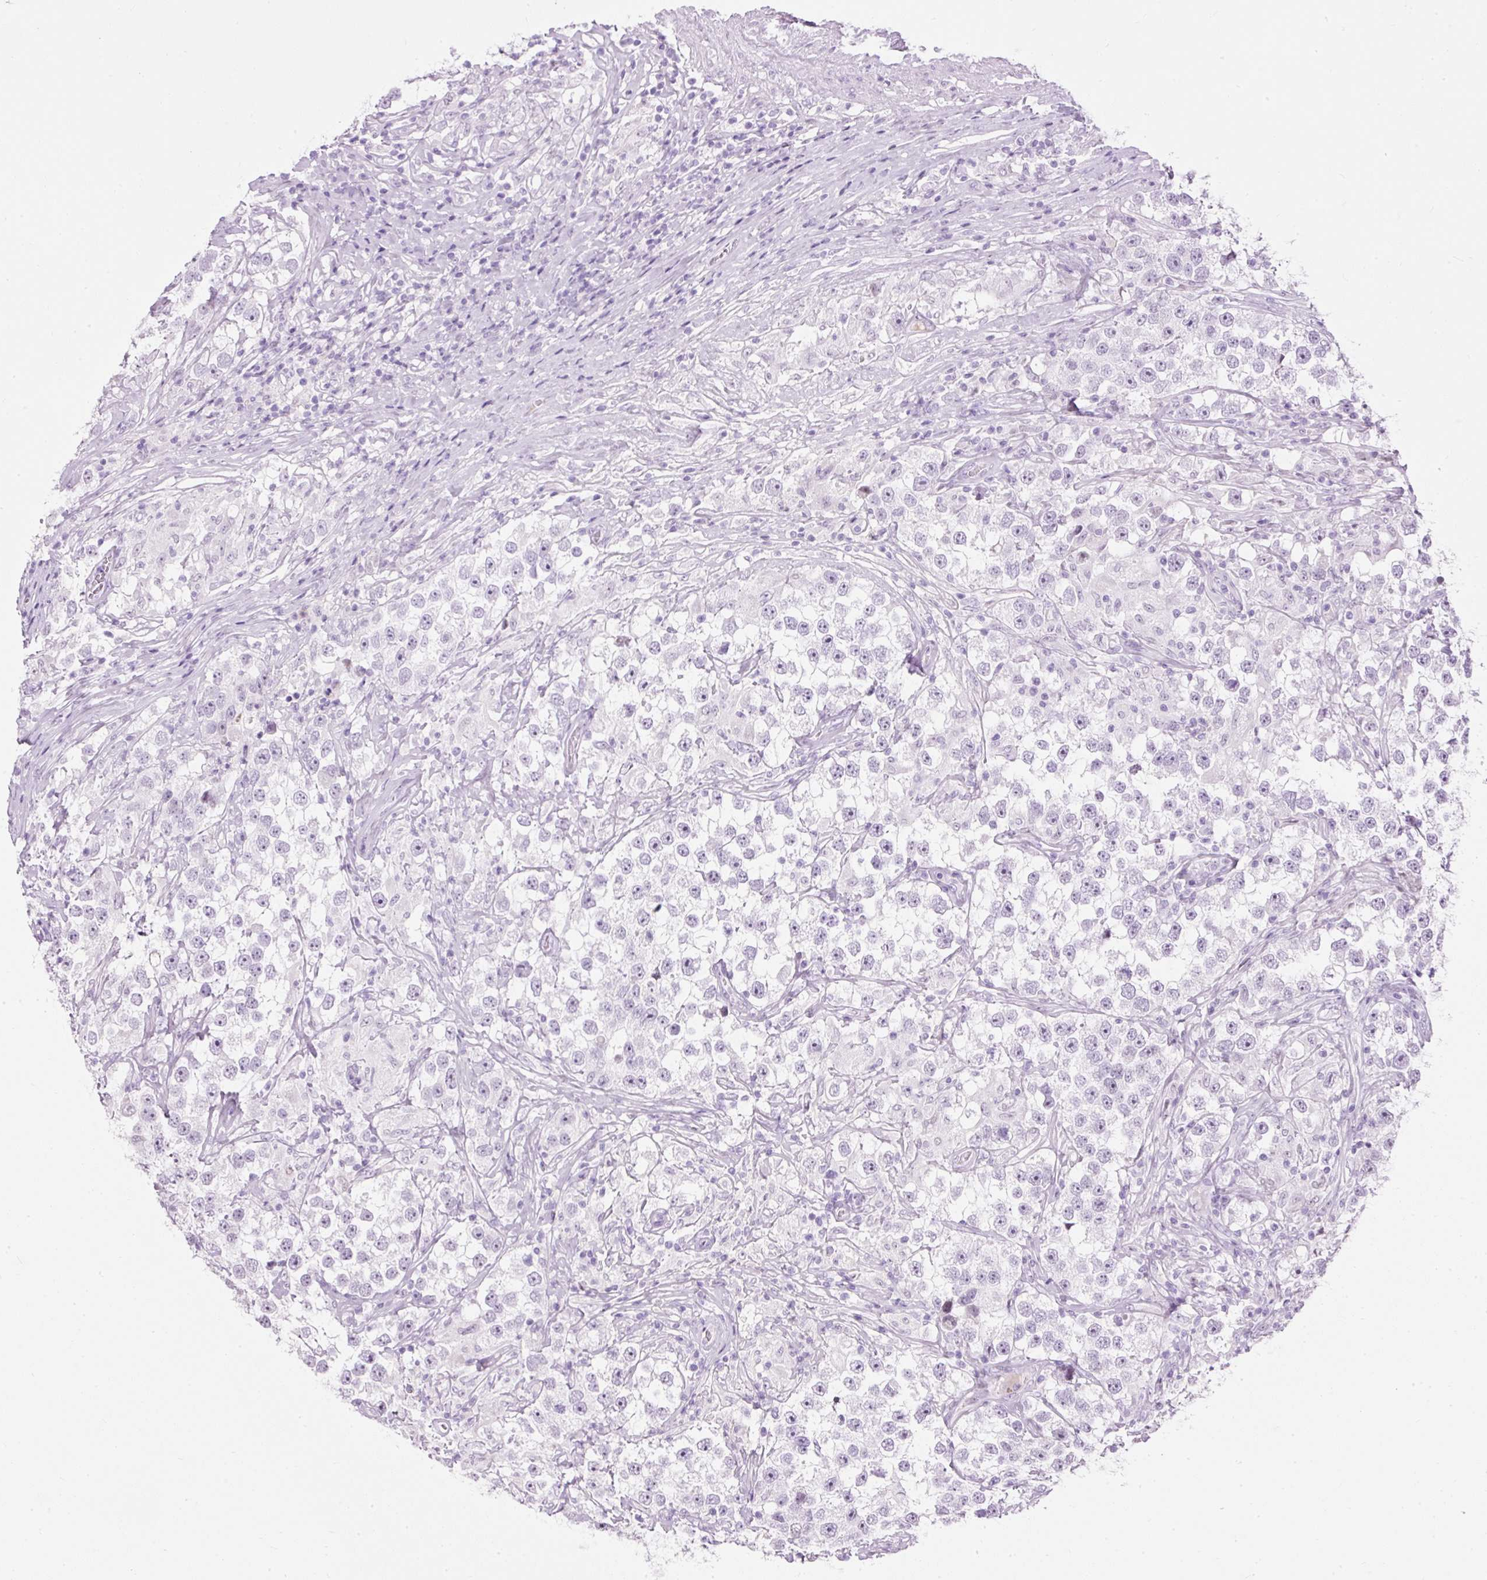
{"staining": {"intensity": "negative", "quantity": "none", "location": "none"}, "tissue": "testis cancer", "cell_type": "Tumor cells", "image_type": "cancer", "snomed": [{"axis": "morphology", "description": "Seminoma, NOS"}, {"axis": "topography", "description": "Testis"}], "caption": "This photomicrograph is of testis cancer (seminoma) stained with immunohistochemistry to label a protein in brown with the nuclei are counter-stained blue. There is no expression in tumor cells.", "gene": "PDE6B", "patient": {"sex": "male", "age": 46}}